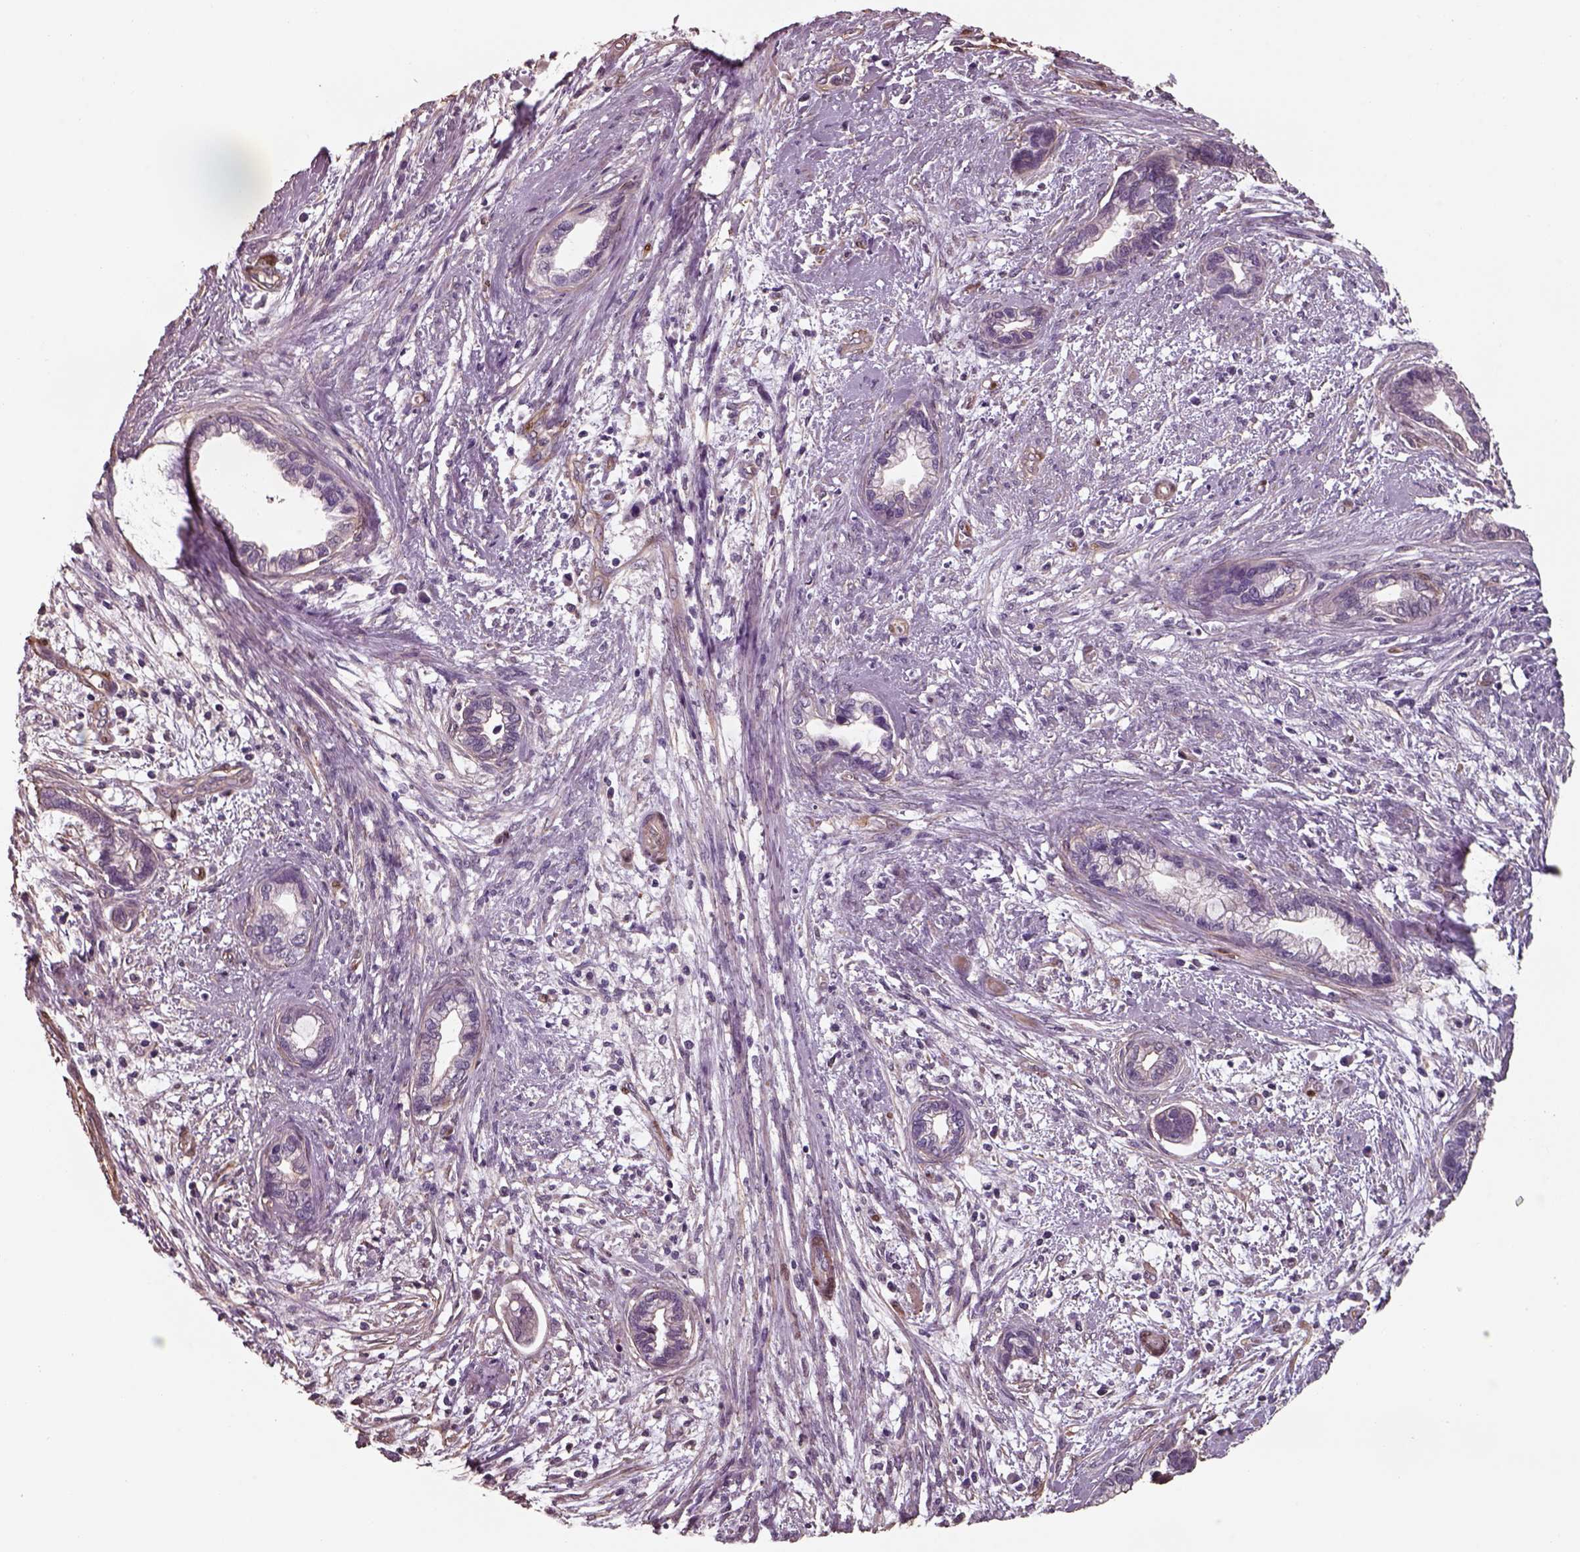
{"staining": {"intensity": "negative", "quantity": "none", "location": "none"}, "tissue": "cervical cancer", "cell_type": "Tumor cells", "image_type": "cancer", "snomed": [{"axis": "morphology", "description": "Adenocarcinoma, NOS"}, {"axis": "topography", "description": "Cervix"}], "caption": "Cervical cancer (adenocarcinoma) was stained to show a protein in brown. There is no significant expression in tumor cells.", "gene": "ISYNA1", "patient": {"sex": "female", "age": 62}}